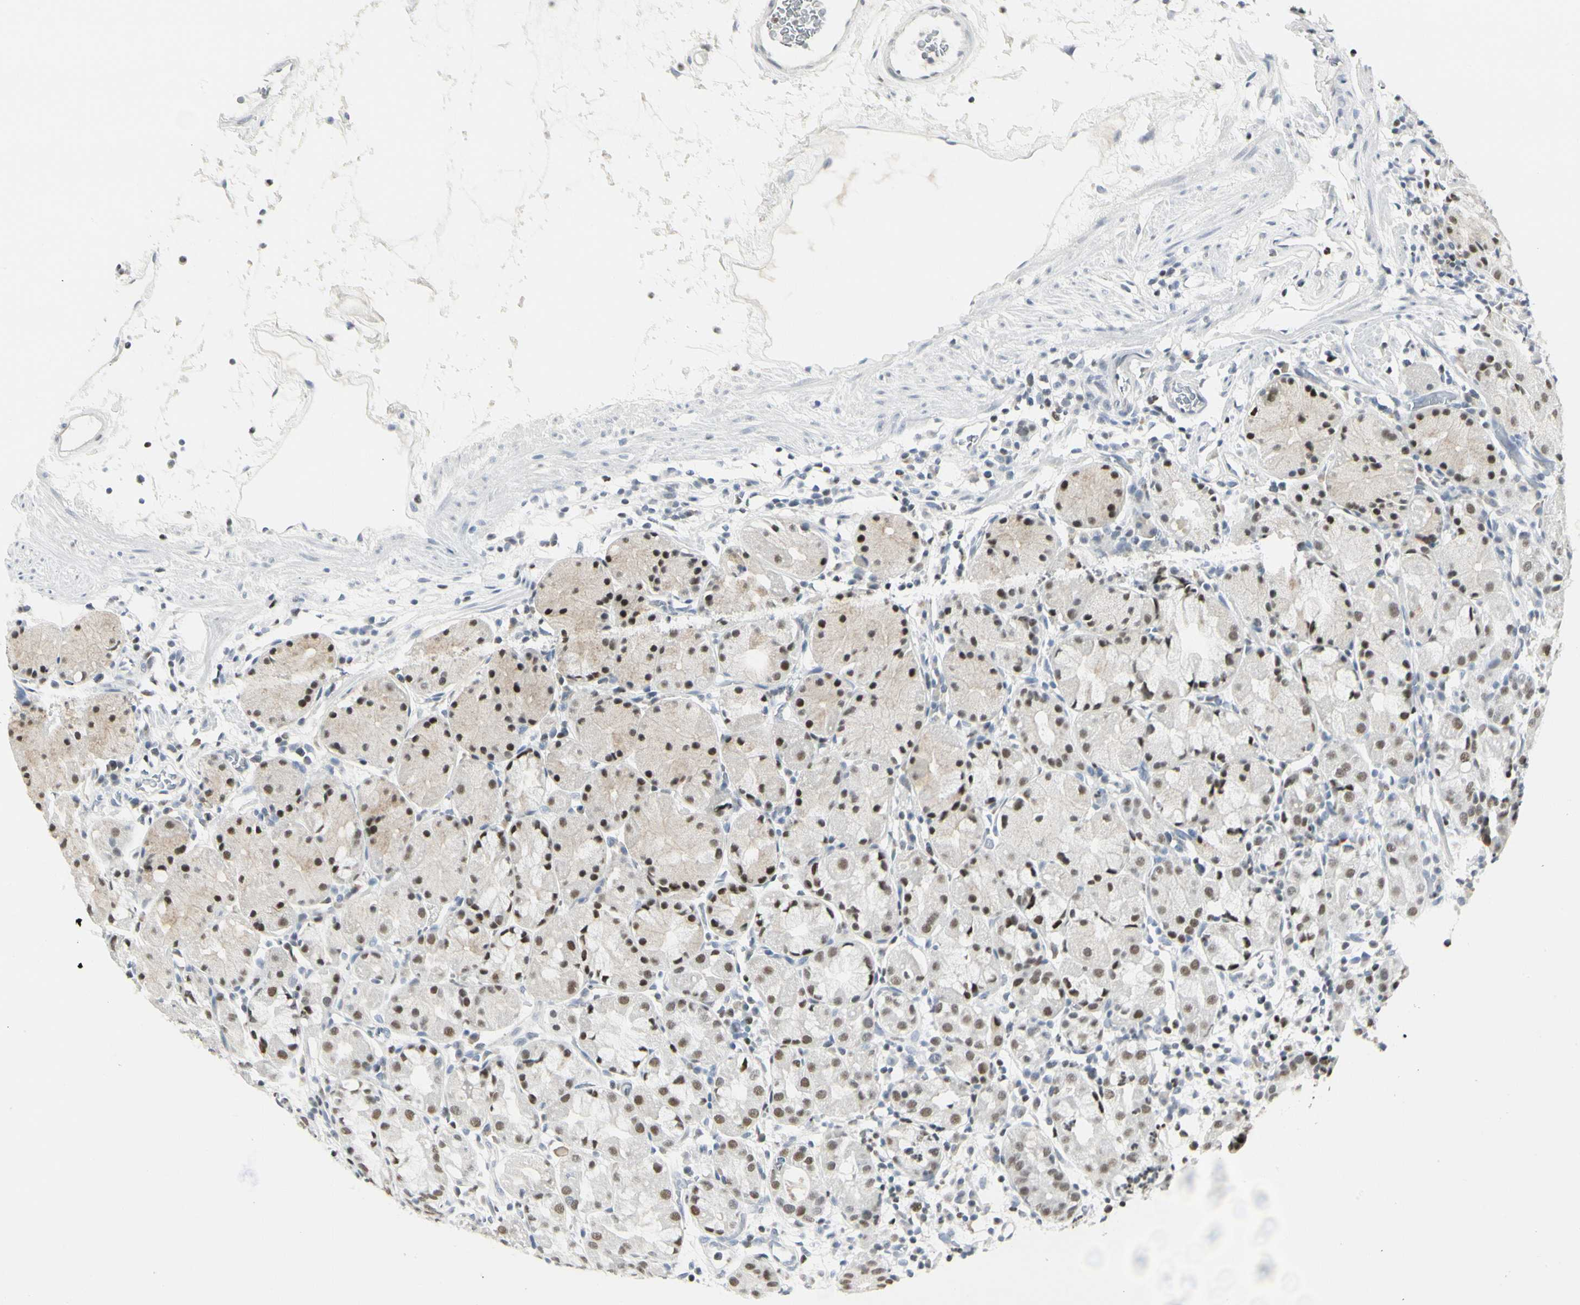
{"staining": {"intensity": "strong", "quantity": ">75%", "location": "nuclear"}, "tissue": "stomach", "cell_type": "Glandular cells", "image_type": "normal", "snomed": [{"axis": "morphology", "description": "Normal tissue, NOS"}, {"axis": "topography", "description": "Stomach"}, {"axis": "topography", "description": "Stomach, lower"}], "caption": "Immunohistochemical staining of benign stomach demonstrates strong nuclear protein expression in approximately >75% of glandular cells.", "gene": "ZBTB7B", "patient": {"sex": "female", "age": 75}}